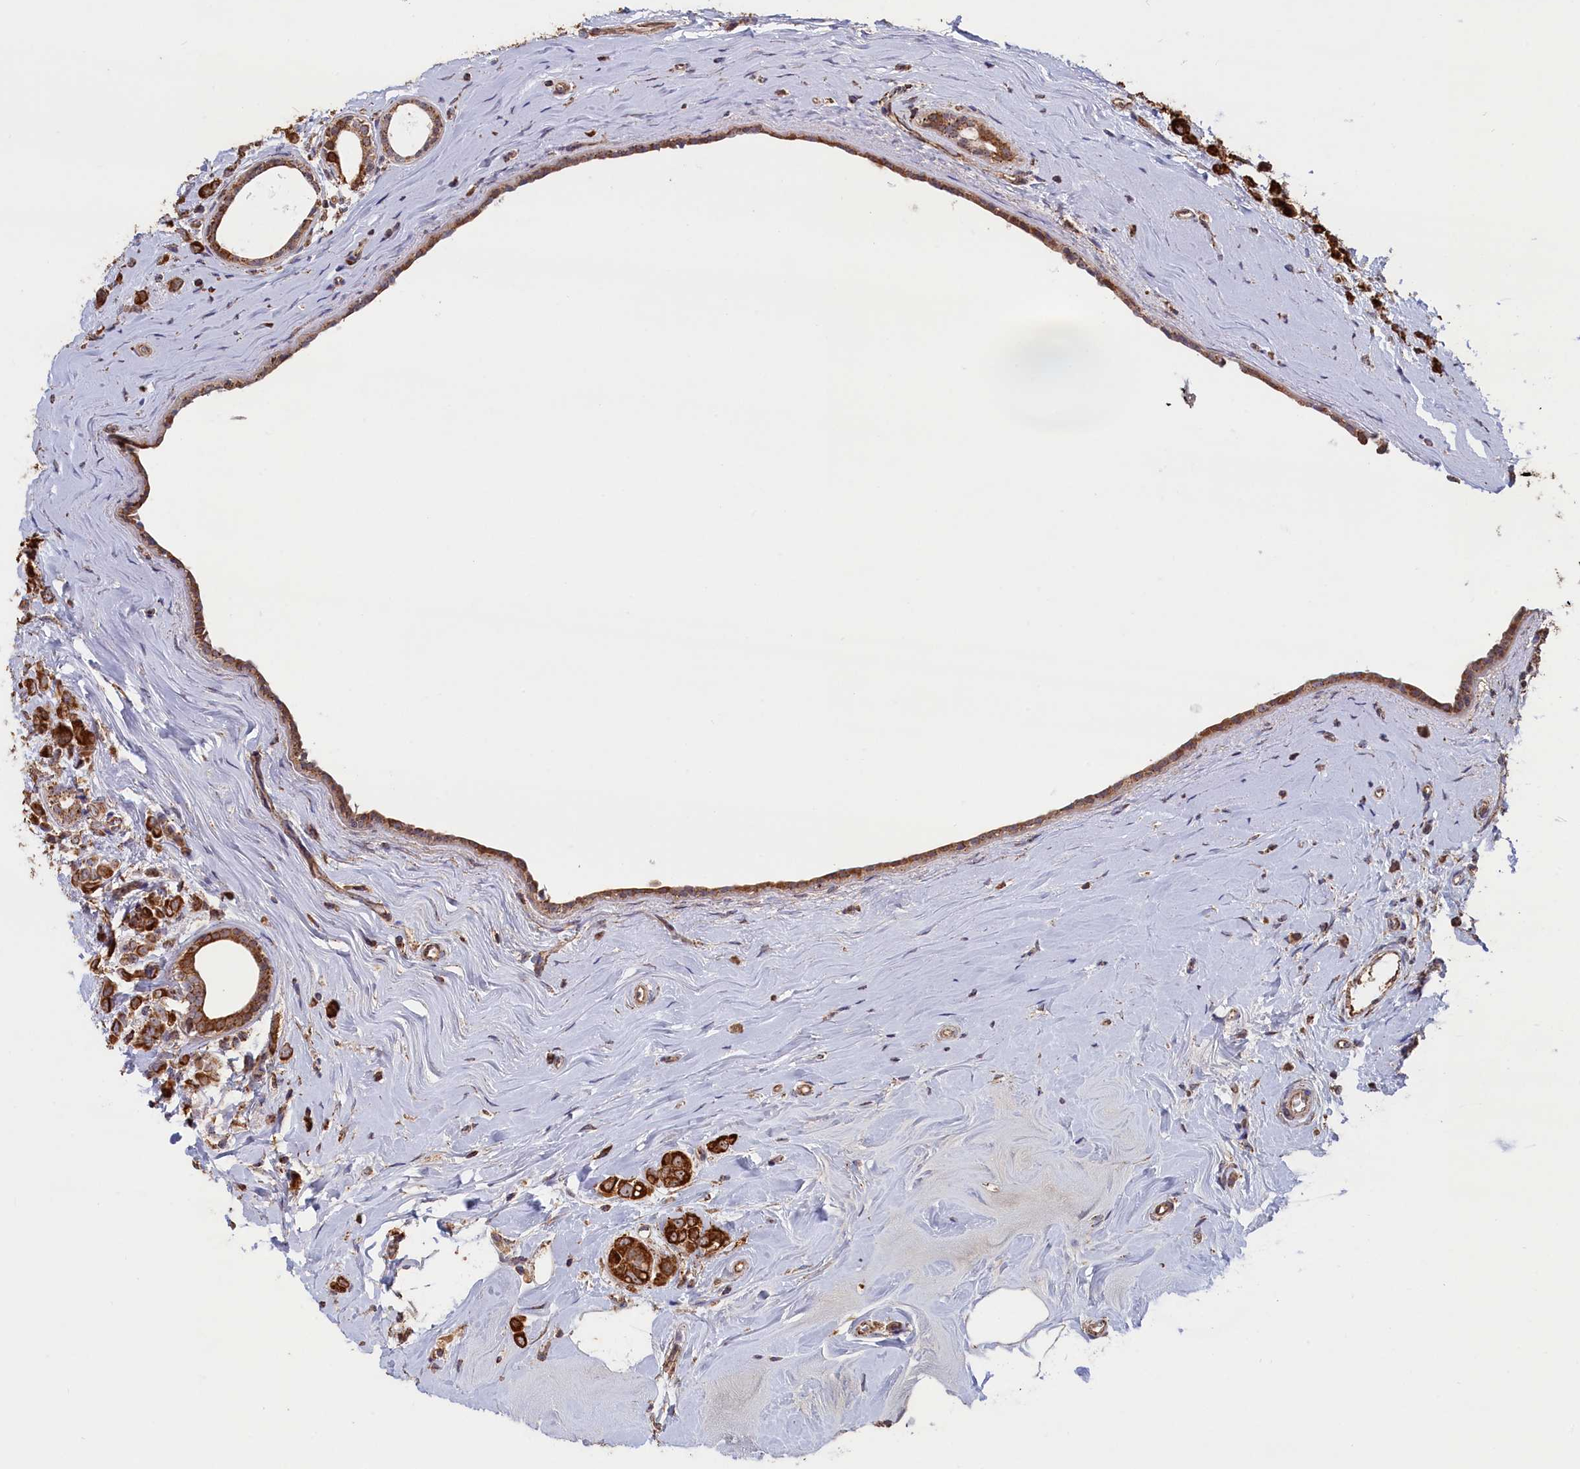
{"staining": {"intensity": "strong", "quantity": ">75%", "location": "cytoplasmic/membranous"}, "tissue": "breast cancer", "cell_type": "Tumor cells", "image_type": "cancer", "snomed": [{"axis": "morphology", "description": "Lobular carcinoma"}, {"axis": "topography", "description": "Breast"}], "caption": "Protein staining of lobular carcinoma (breast) tissue displays strong cytoplasmic/membranous positivity in about >75% of tumor cells.", "gene": "ZNF816", "patient": {"sex": "female", "age": 47}}